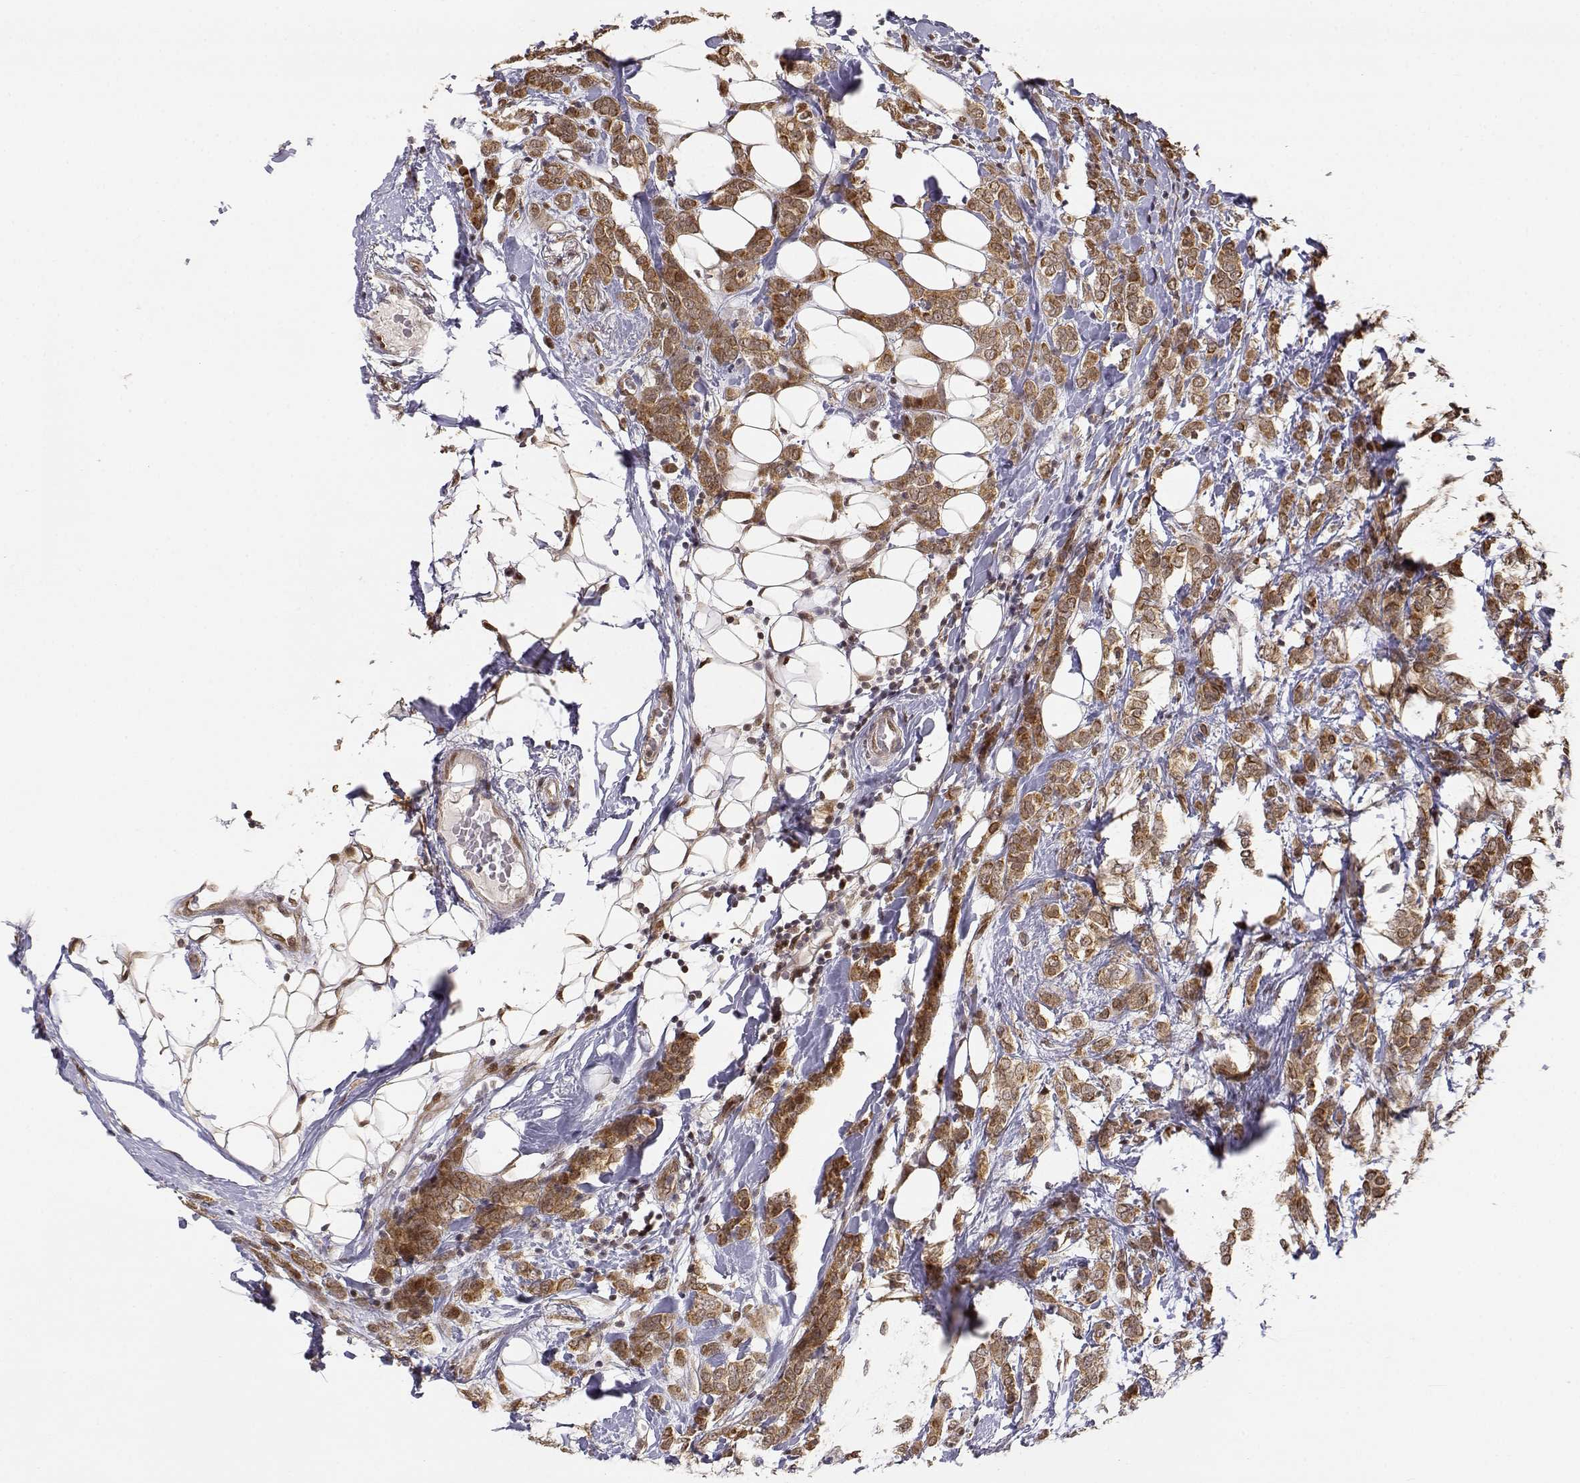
{"staining": {"intensity": "strong", "quantity": ">75%", "location": "cytoplasmic/membranous"}, "tissue": "breast cancer", "cell_type": "Tumor cells", "image_type": "cancer", "snomed": [{"axis": "morphology", "description": "Lobular carcinoma"}, {"axis": "topography", "description": "Breast"}], "caption": "Immunohistochemical staining of breast lobular carcinoma displays high levels of strong cytoplasmic/membranous positivity in approximately >75% of tumor cells. Nuclei are stained in blue.", "gene": "BRCA1", "patient": {"sex": "female", "age": 49}}